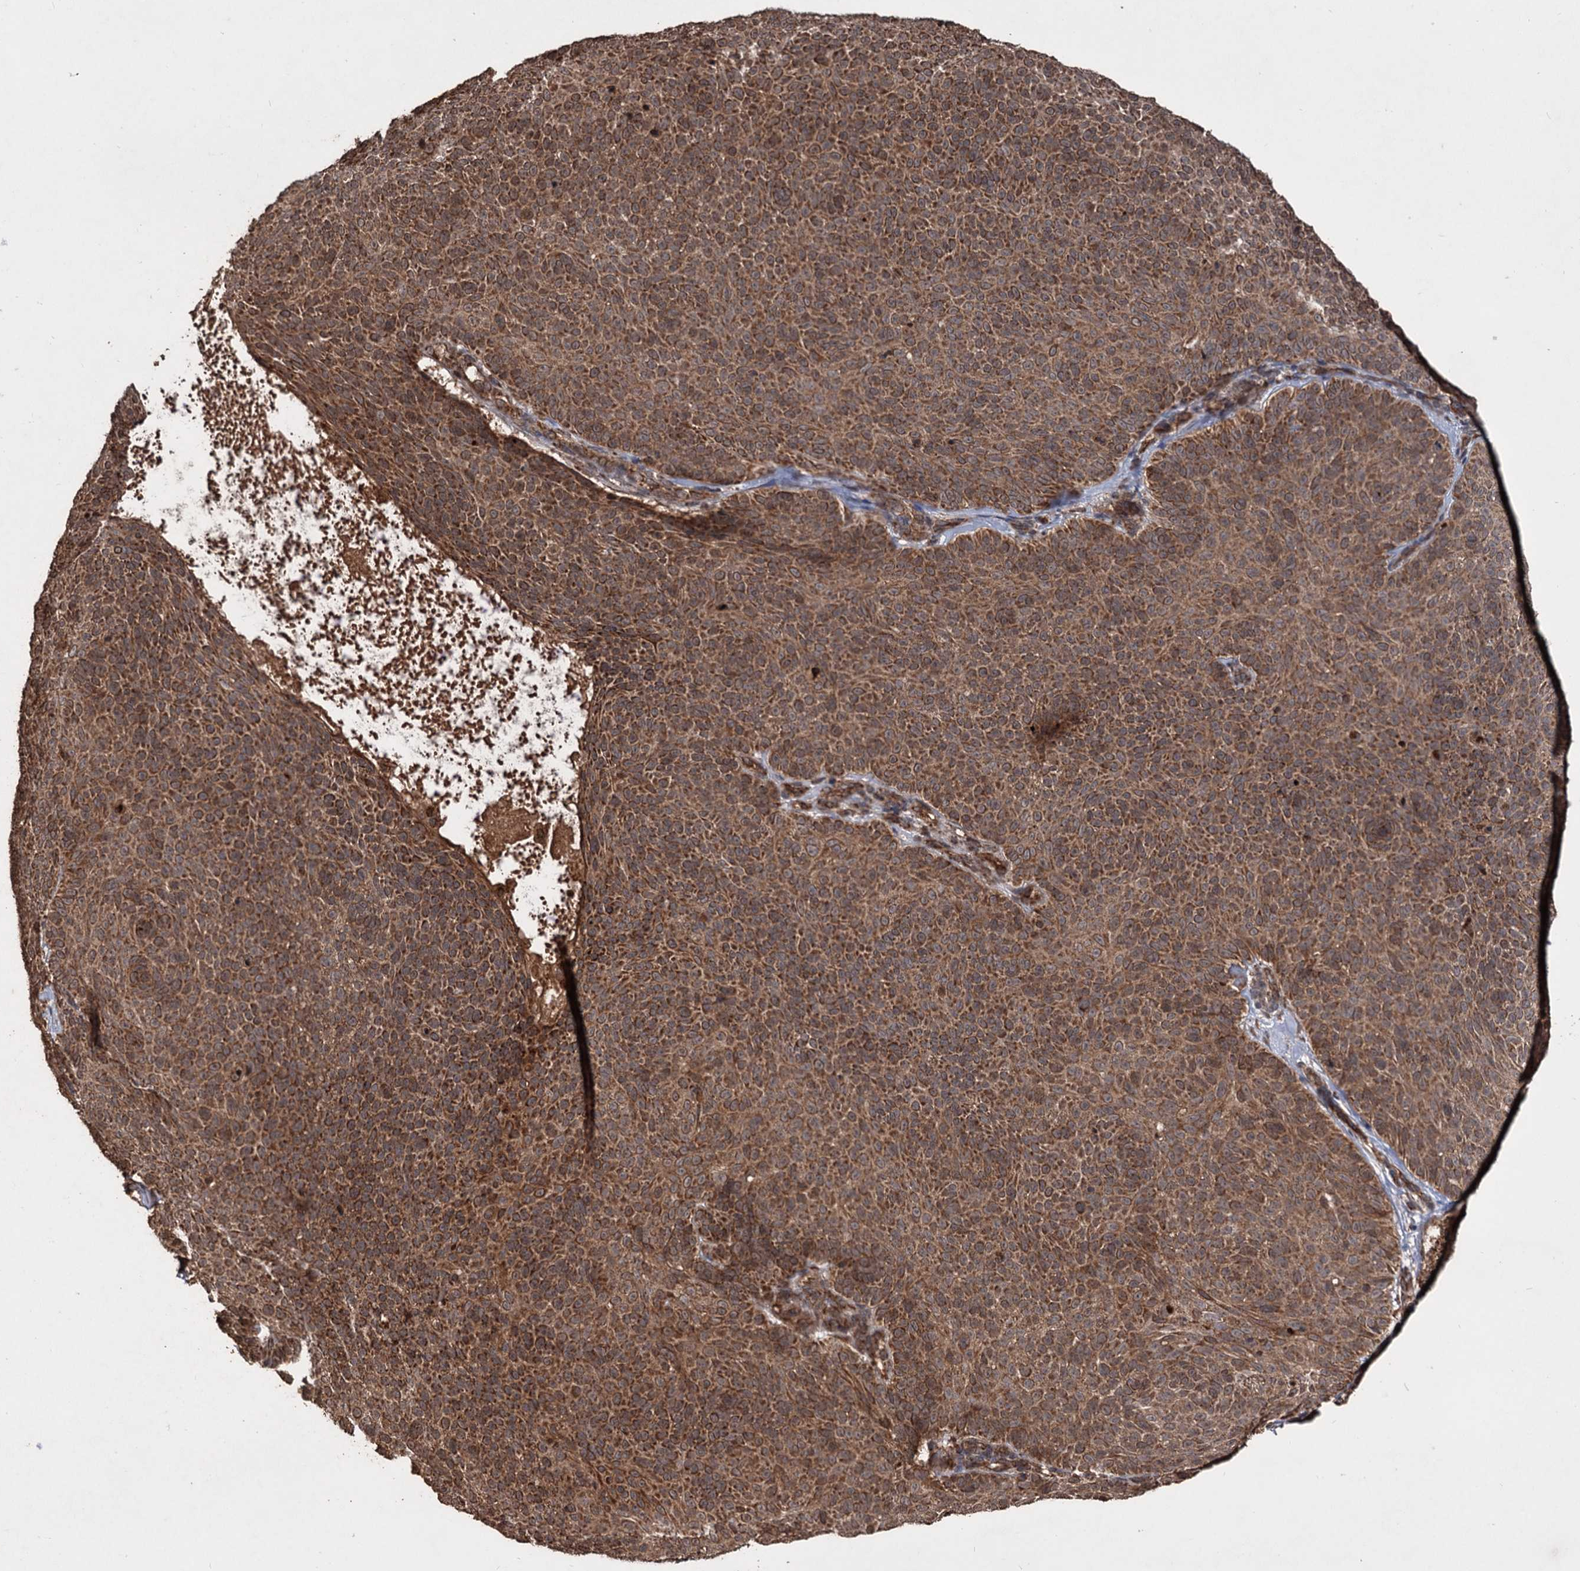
{"staining": {"intensity": "moderate", "quantity": ">75%", "location": "cytoplasmic/membranous"}, "tissue": "skin cancer", "cell_type": "Tumor cells", "image_type": "cancer", "snomed": [{"axis": "morphology", "description": "Basal cell carcinoma"}, {"axis": "topography", "description": "Skin"}], "caption": "Human skin basal cell carcinoma stained with a protein marker exhibits moderate staining in tumor cells.", "gene": "IPO4", "patient": {"sex": "male", "age": 85}}